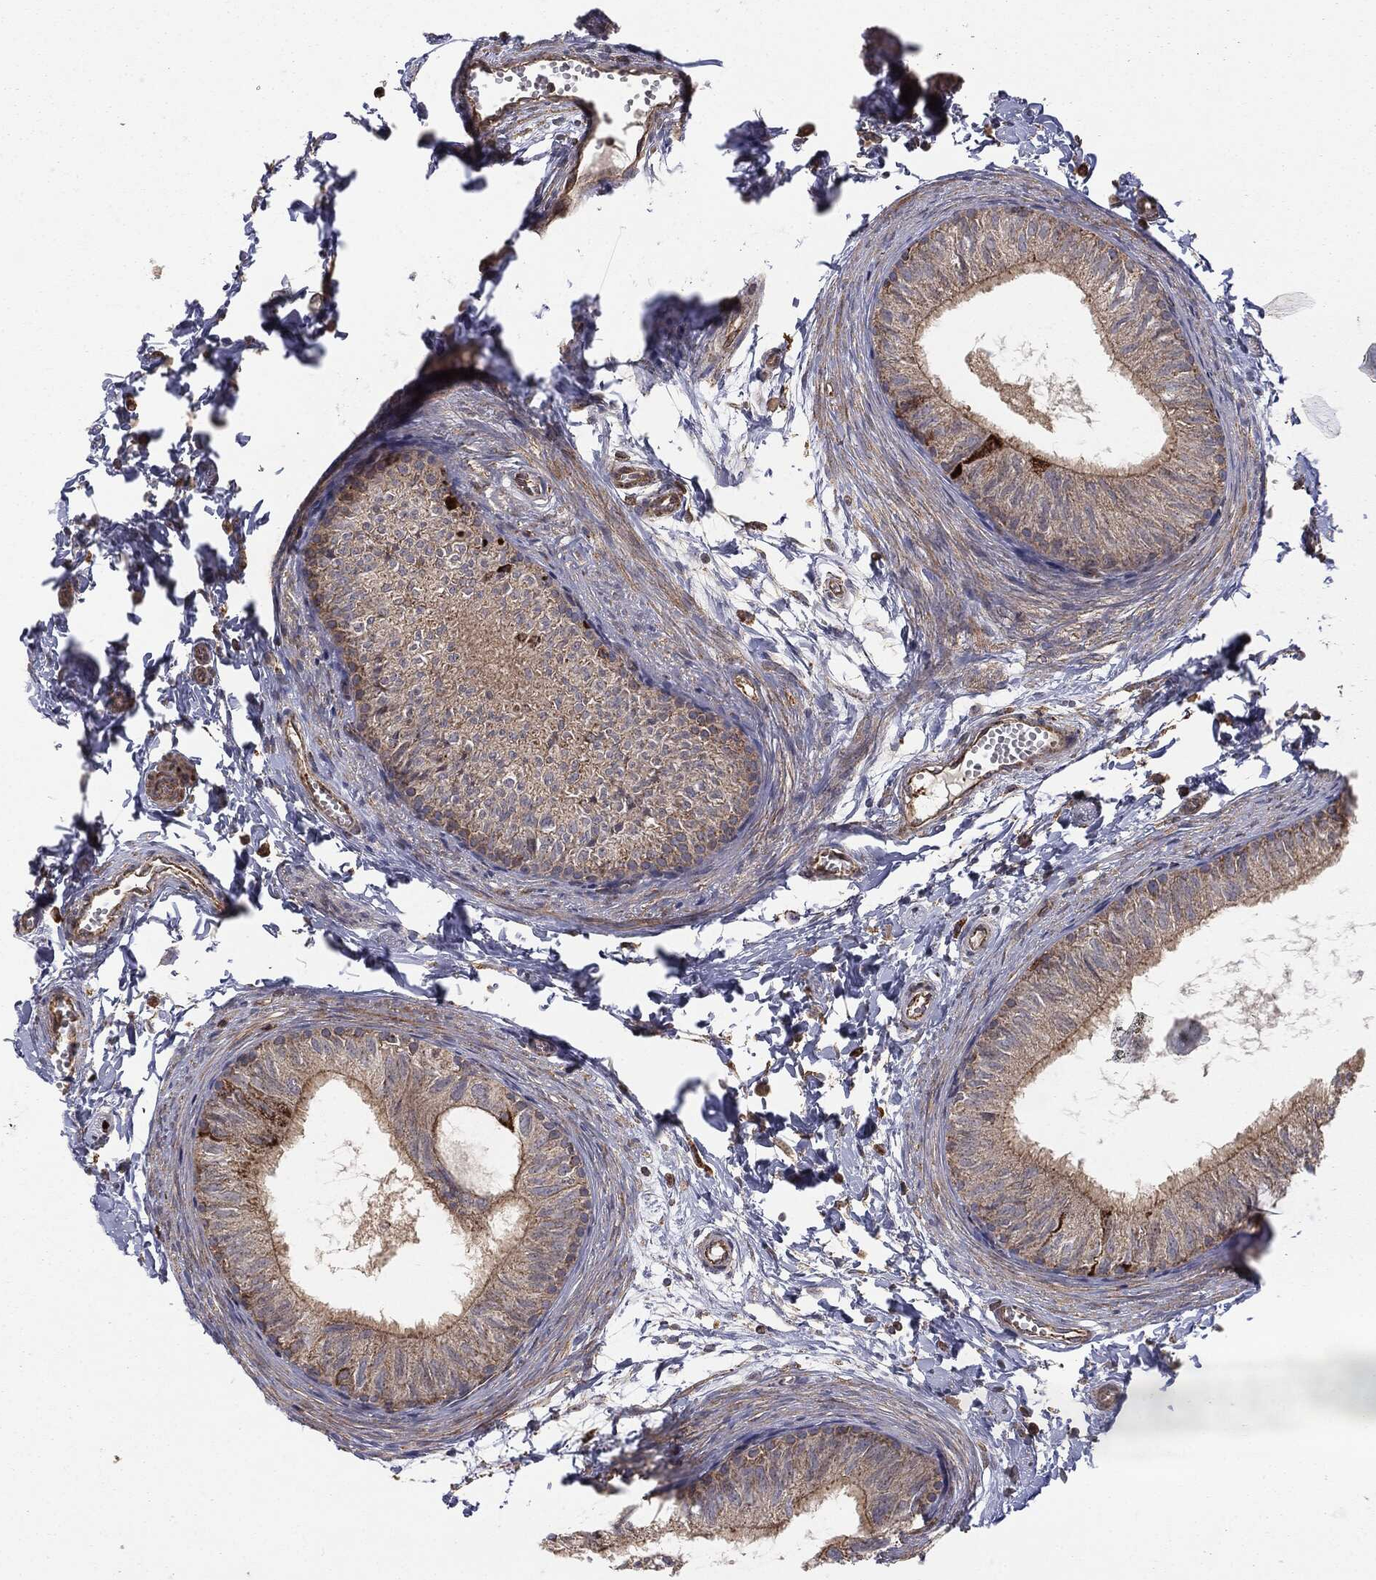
{"staining": {"intensity": "moderate", "quantity": "25%-75%", "location": "cytoplasmic/membranous"}, "tissue": "epididymis", "cell_type": "Glandular cells", "image_type": "normal", "snomed": [{"axis": "morphology", "description": "Normal tissue, NOS"}, {"axis": "topography", "description": "Epididymis"}], "caption": "The immunohistochemical stain labels moderate cytoplasmic/membranous positivity in glandular cells of unremarkable epididymis. (Brightfield microscopy of DAB IHC at high magnification).", "gene": "MTOR", "patient": {"sex": "male", "age": 22}}